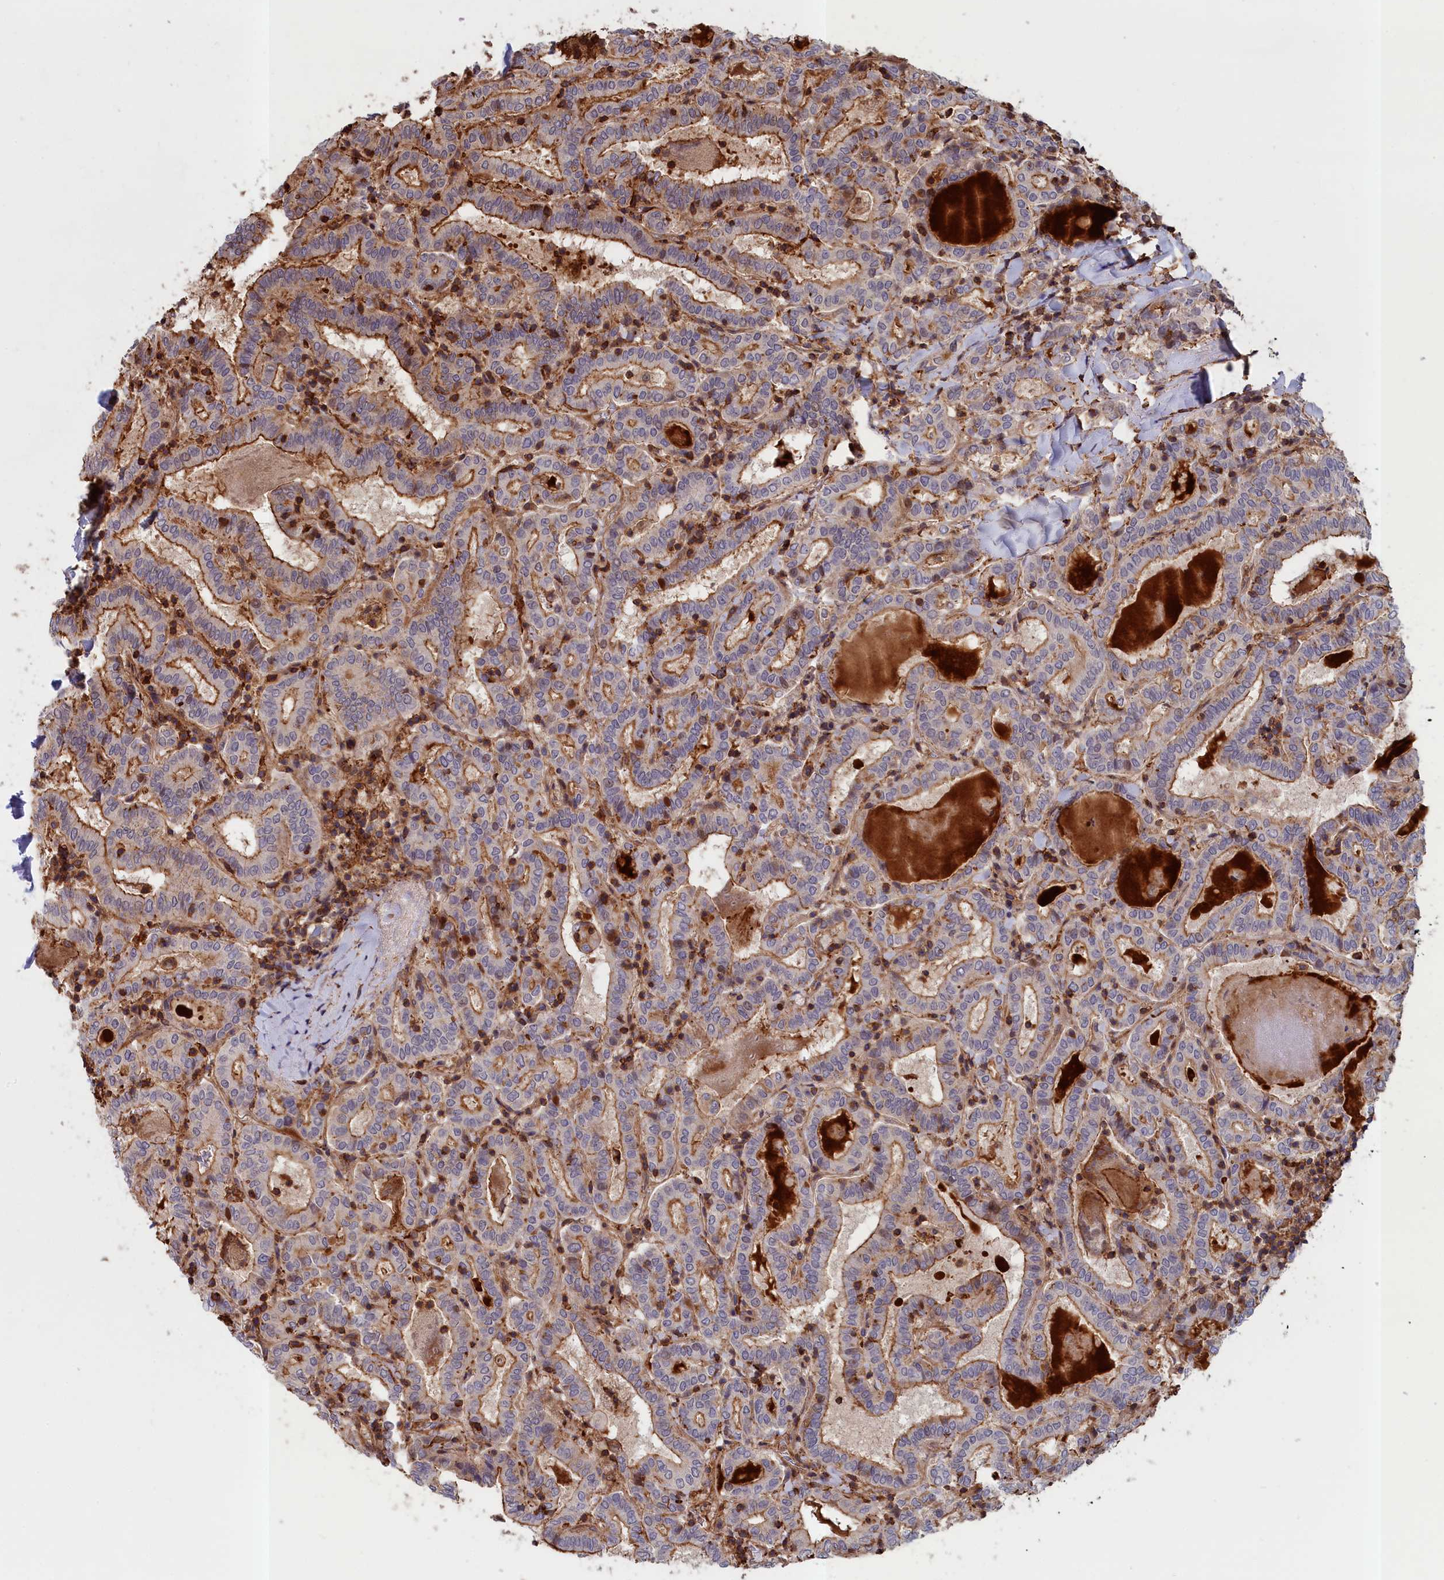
{"staining": {"intensity": "moderate", "quantity": "25%-75%", "location": "cytoplasmic/membranous"}, "tissue": "thyroid cancer", "cell_type": "Tumor cells", "image_type": "cancer", "snomed": [{"axis": "morphology", "description": "Papillary adenocarcinoma, NOS"}, {"axis": "topography", "description": "Thyroid gland"}], "caption": "Protein staining of thyroid papillary adenocarcinoma tissue displays moderate cytoplasmic/membranous expression in approximately 25%-75% of tumor cells. The staining was performed using DAB (3,3'-diaminobenzidine) to visualize the protein expression in brown, while the nuclei were stained in blue with hematoxylin (Magnification: 20x).", "gene": "ANKRD27", "patient": {"sex": "female", "age": 72}}